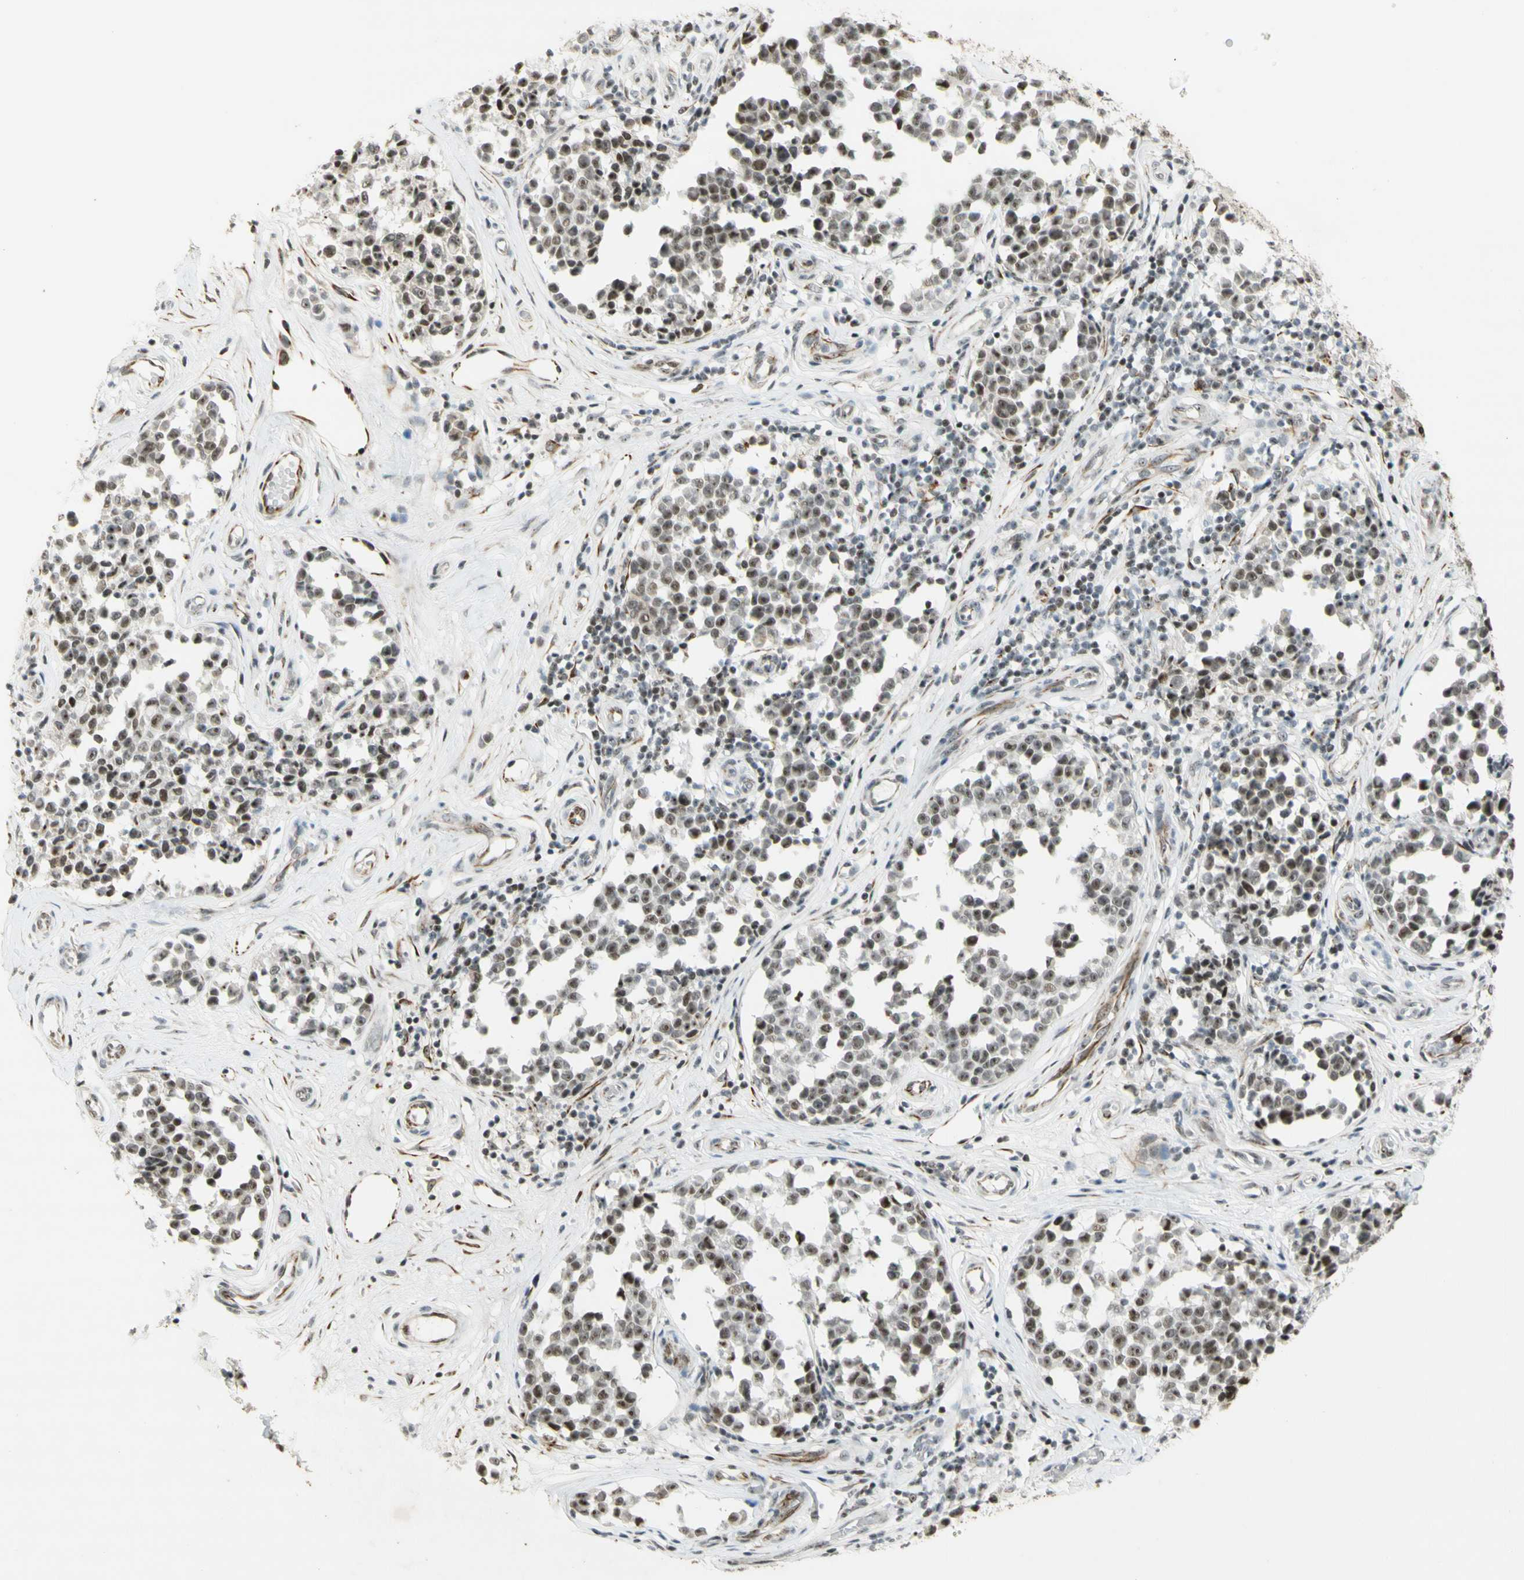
{"staining": {"intensity": "moderate", "quantity": ">75%", "location": "nuclear"}, "tissue": "melanoma", "cell_type": "Tumor cells", "image_type": "cancer", "snomed": [{"axis": "morphology", "description": "Malignant melanoma, NOS"}, {"axis": "topography", "description": "Skin"}], "caption": "A micrograph of melanoma stained for a protein demonstrates moderate nuclear brown staining in tumor cells.", "gene": "IRF1", "patient": {"sex": "female", "age": 64}}